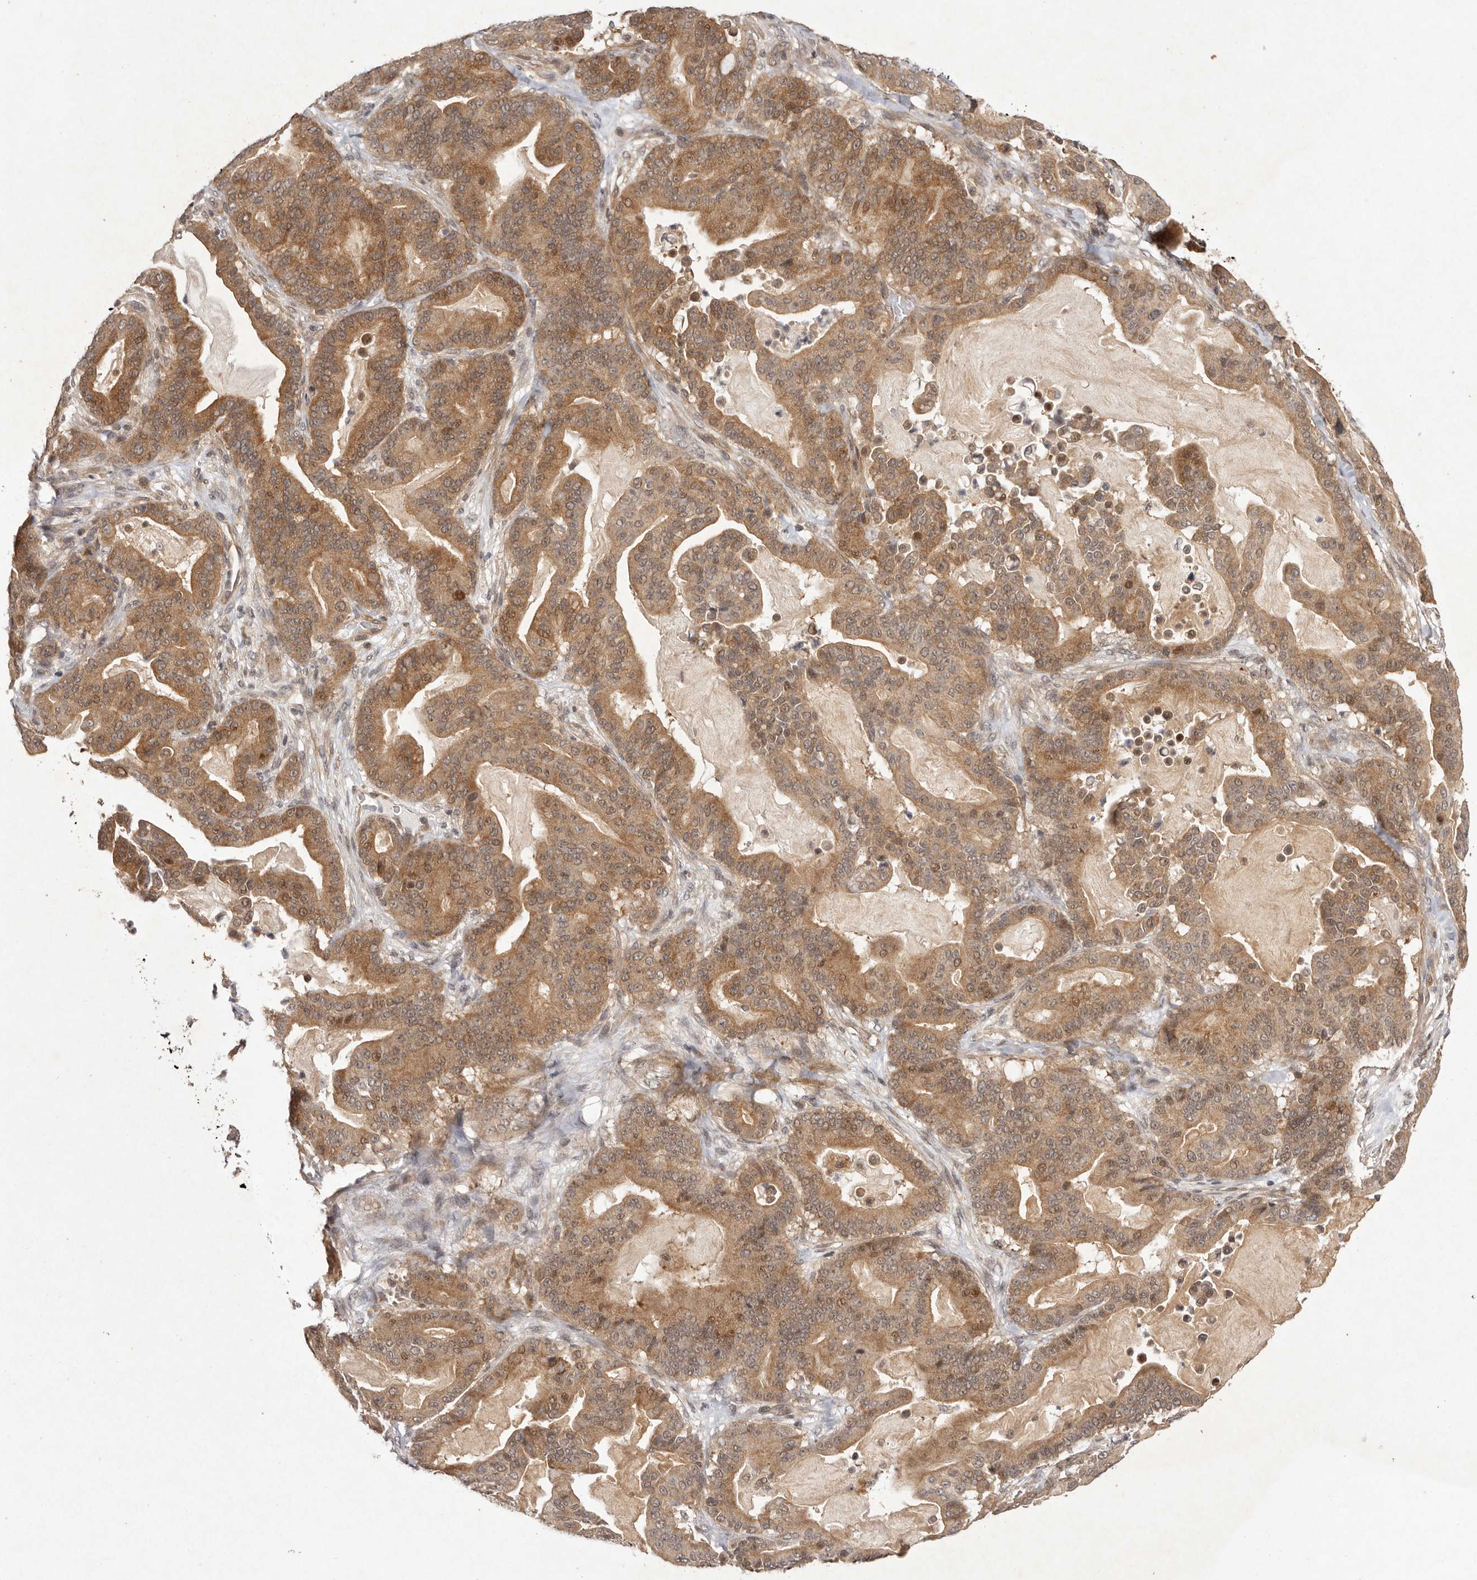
{"staining": {"intensity": "moderate", "quantity": ">75%", "location": "cytoplasmic/membranous,nuclear"}, "tissue": "pancreatic cancer", "cell_type": "Tumor cells", "image_type": "cancer", "snomed": [{"axis": "morphology", "description": "Adenocarcinoma, NOS"}, {"axis": "topography", "description": "Pancreas"}], "caption": "A photomicrograph of human pancreatic adenocarcinoma stained for a protein demonstrates moderate cytoplasmic/membranous and nuclear brown staining in tumor cells. Using DAB (brown) and hematoxylin (blue) stains, captured at high magnification using brightfield microscopy.", "gene": "BUD31", "patient": {"sex": "male", "age": 63}}